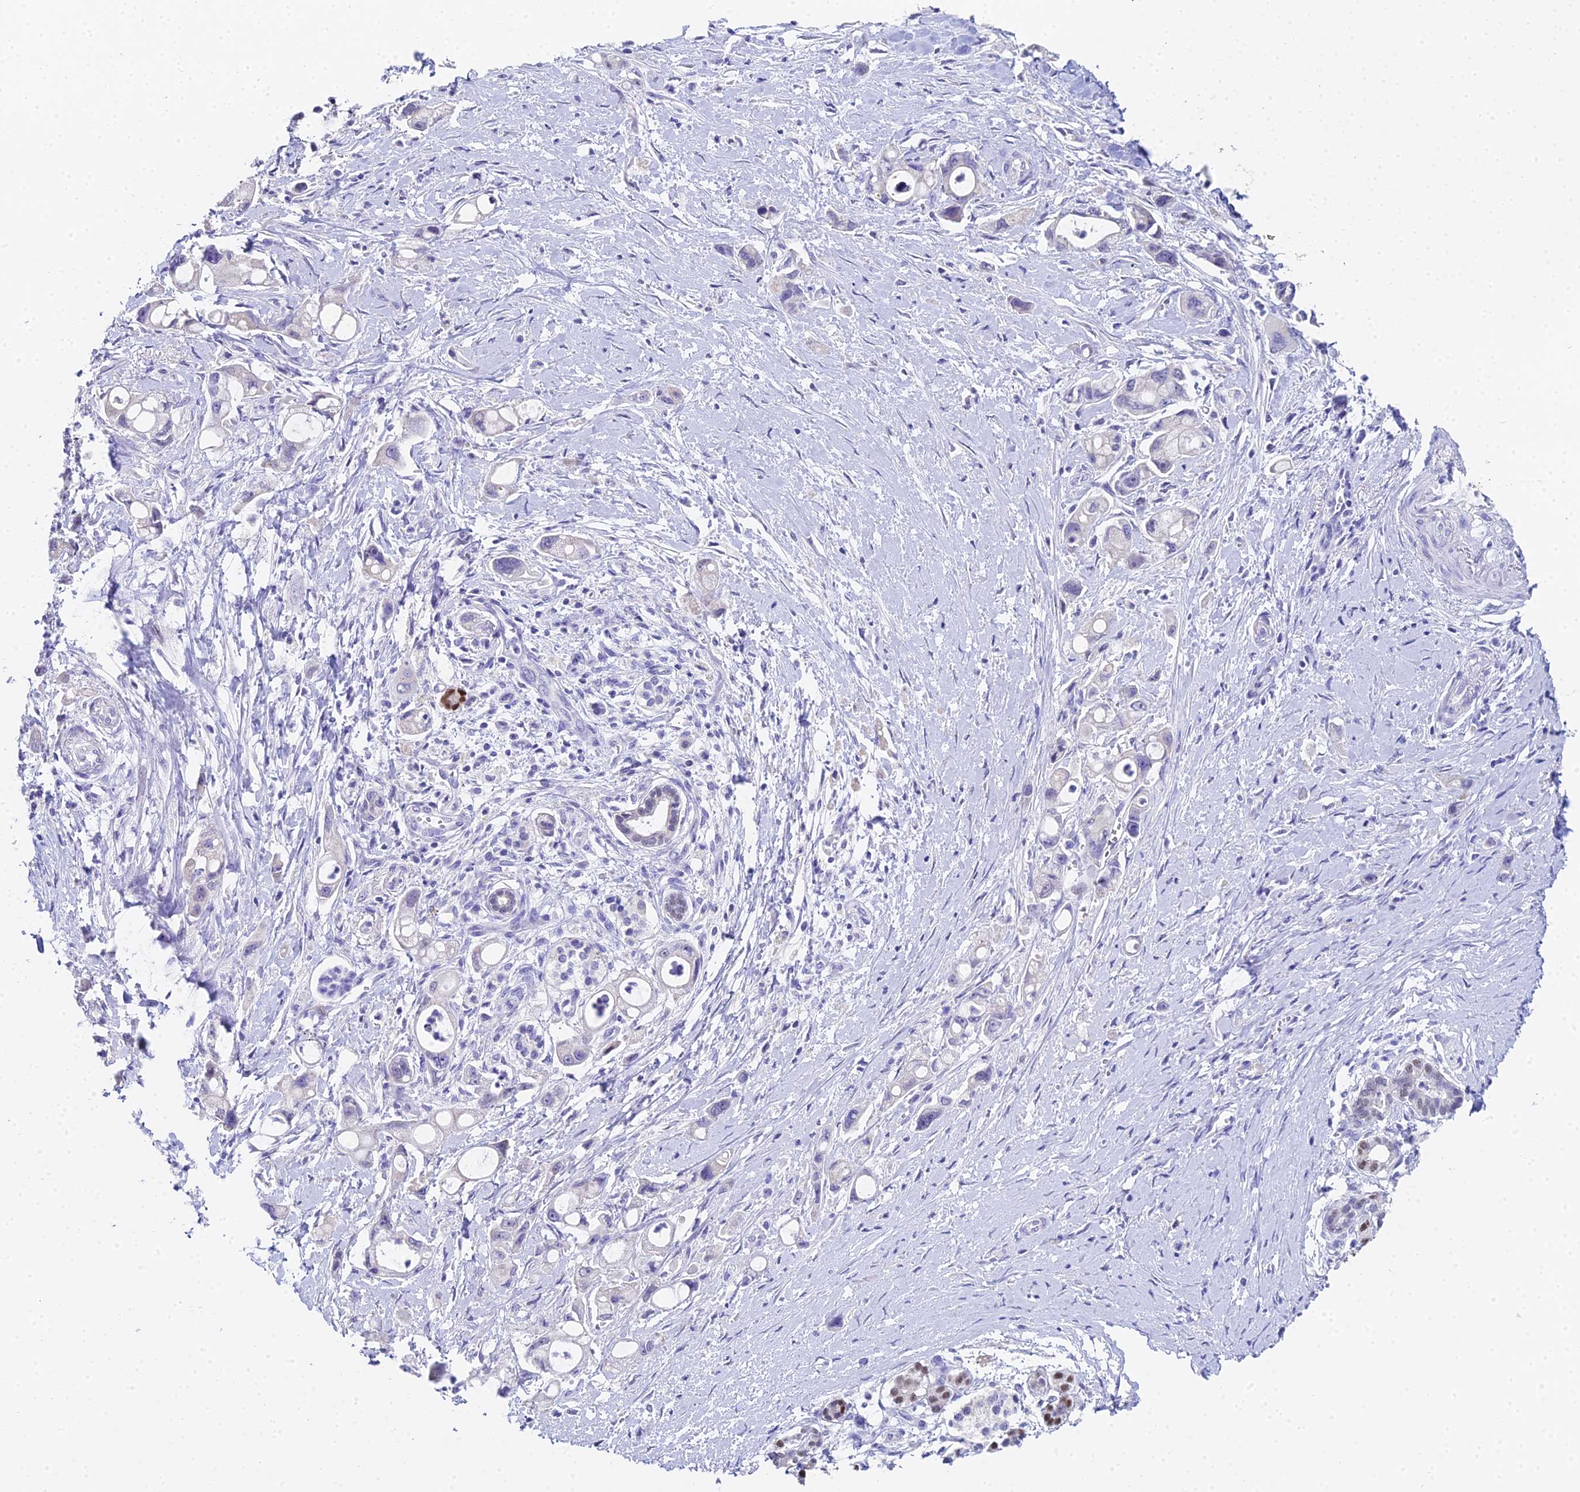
{"staining": {"intensity": "negative", "quantity": "none", "location": "none"}, "tissue": "pancreatic cancer", "cell_type": "Tumor cells", "image_type": "cancer", "snomed": [{"axis": "morphology", "description": "Adenocarcinoma, NOS"}, {"axis": "topography", "description": "Pancreas"}], "caption": "Micrograph shows no significant protein expression in tumor cells of pancreatic adenocarcinoma.", "gene": "OCM", "patient": {"sex": "male", "age": 68}}